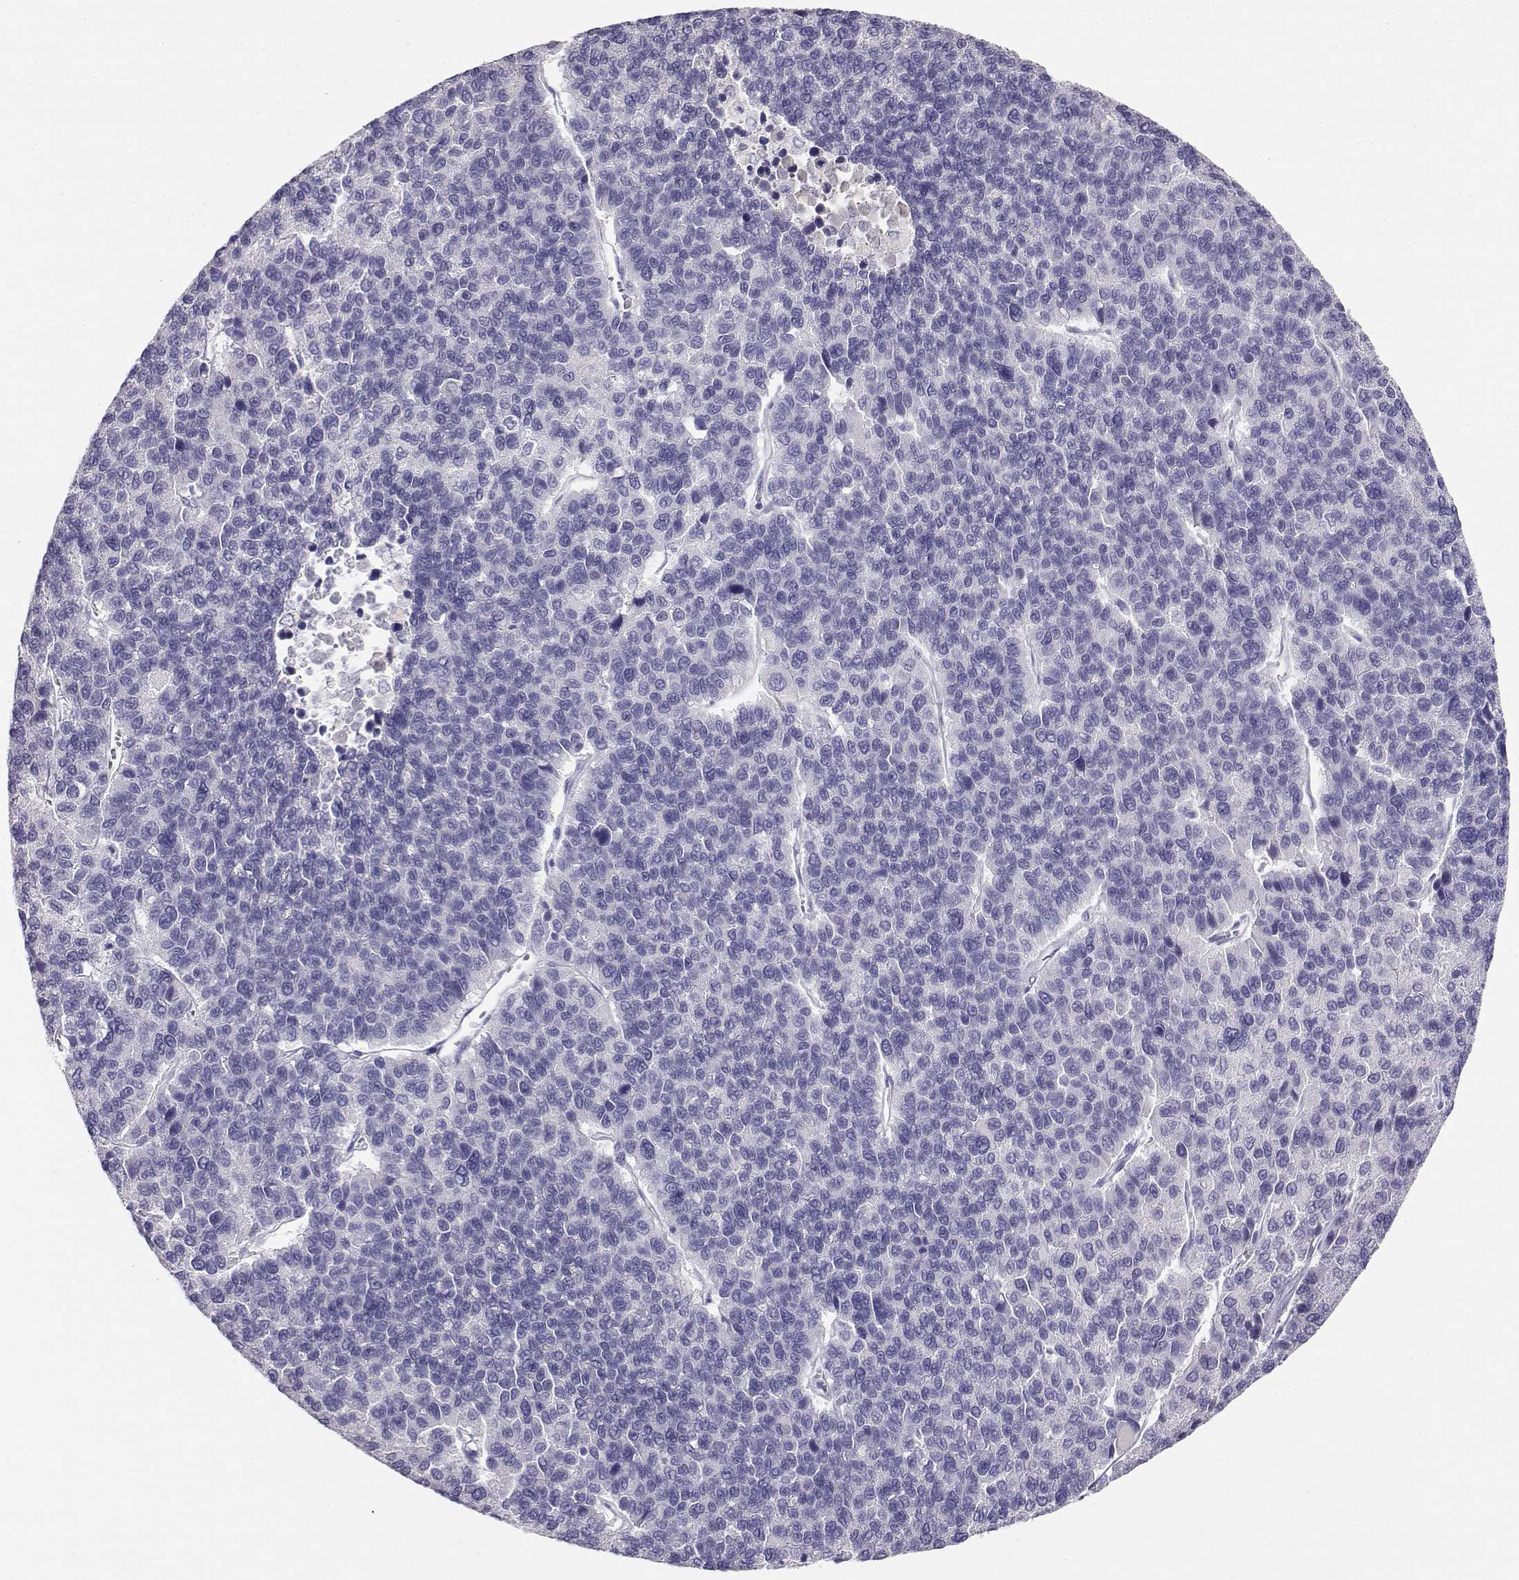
{"staining": {"intensity": "negative", "quantity": "none", "location": "none"}, "tissue": "liver cancer", "cell_type": "Tumor cells", "image_type": "cancer", "snomed": [{"axis": "morphology", "description": "Carcinoma, Hepatocellular, NOS"}, {"axis": "topography", "description": "Liver"}], "caption": "The micrograph reveals no significant staining in tumor cells of hepatocellular carcinoma (liver).", "gene": "GPR174", "patient": {"sex": "female", "age": 41}}